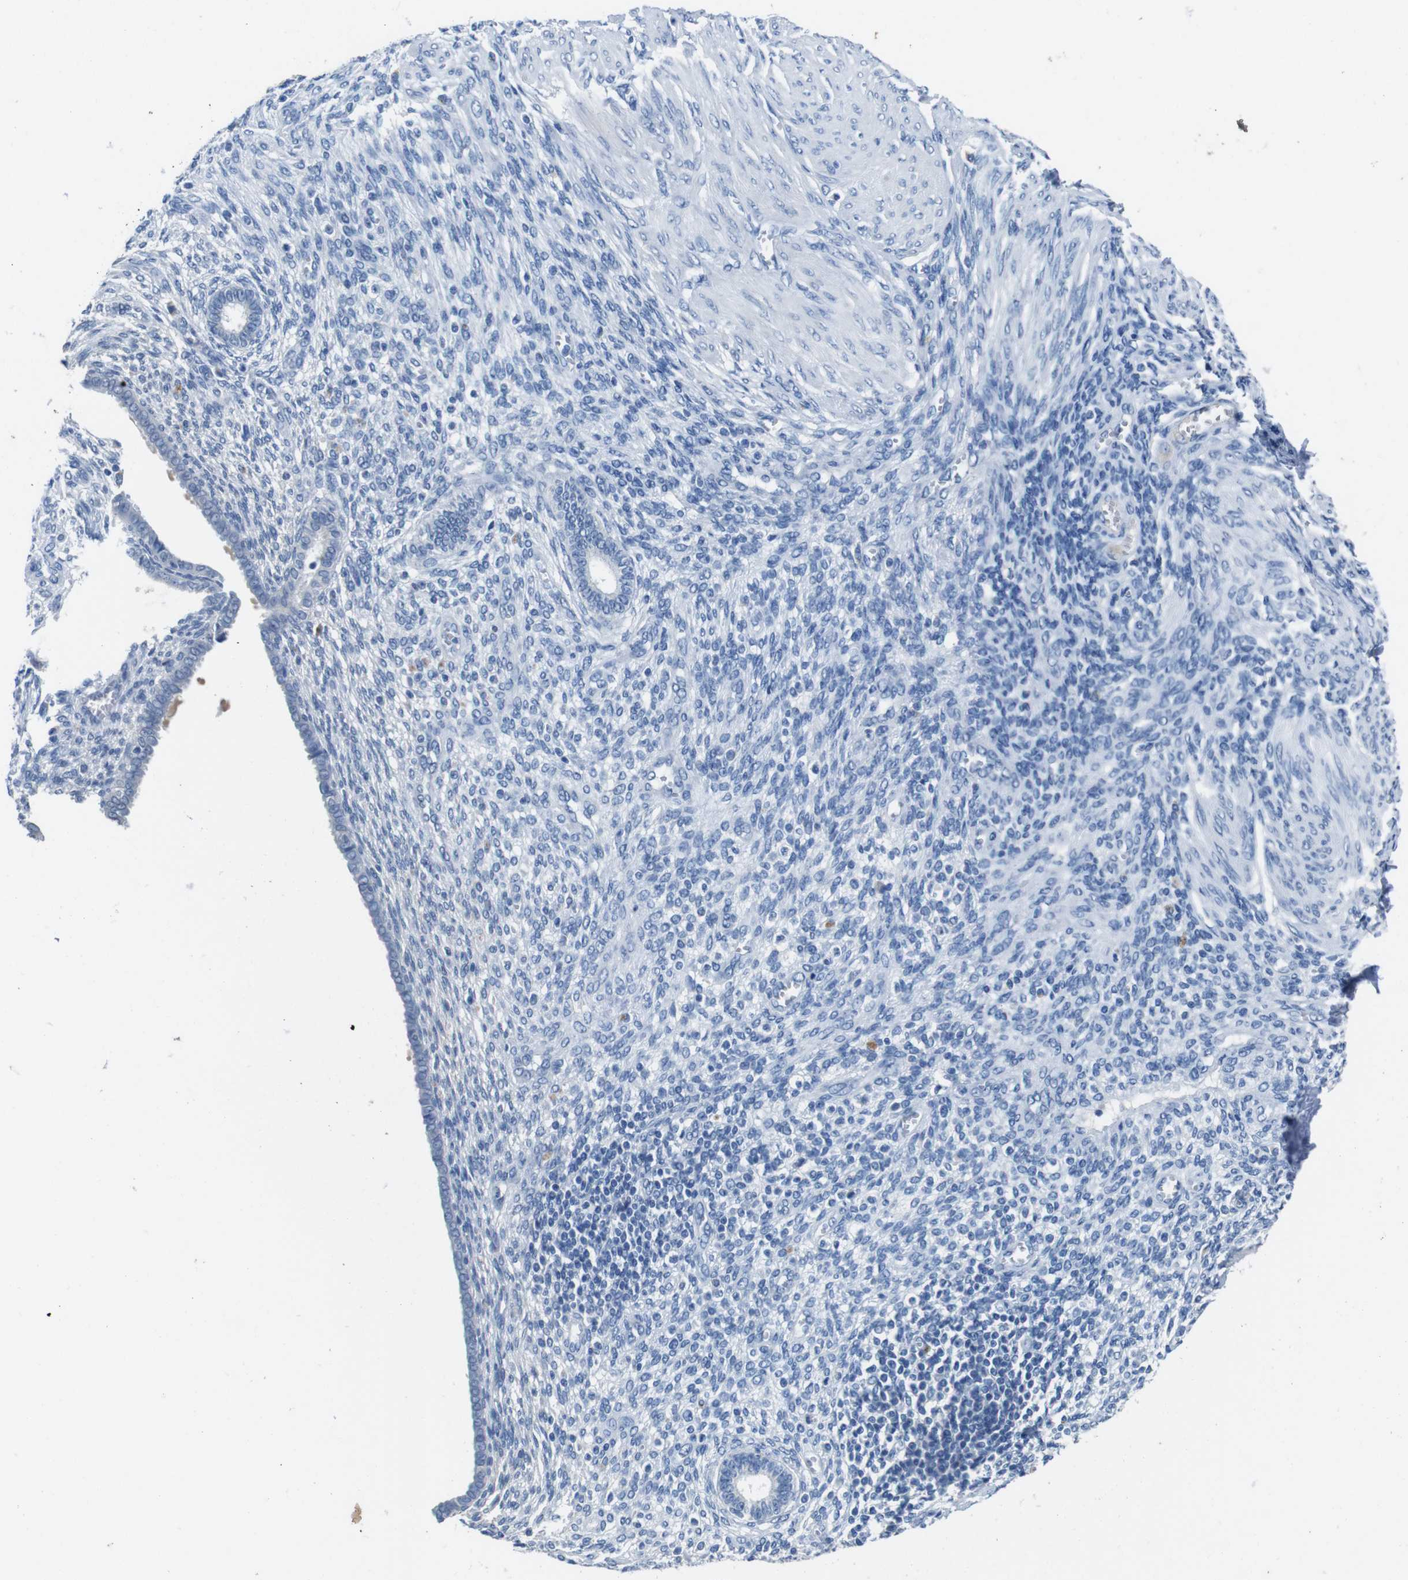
{"staining": {"intensity": "negative", "quantity": "none", "location": "none"}, "tissue": "endometrium", "cell_type": "Cells in endometrial stroma", "image_type": "normal", "snomed": [{"axis": "morphology", "description": "Normal tissue, NOS"}, {"axis": "topography", "description": "Endometrium"}], "caption": "Benign endometrium was stained to show a protein in brown. There is no significant positivity in cells in endometrial stroma. (Stains: DAB immunohistochemistry with hematoxylin counter stain, Microscopy: brightfield microscopy at high magnification).", "gene": "SLC2A8", "patient": {"sex": "female", "age": 72}}